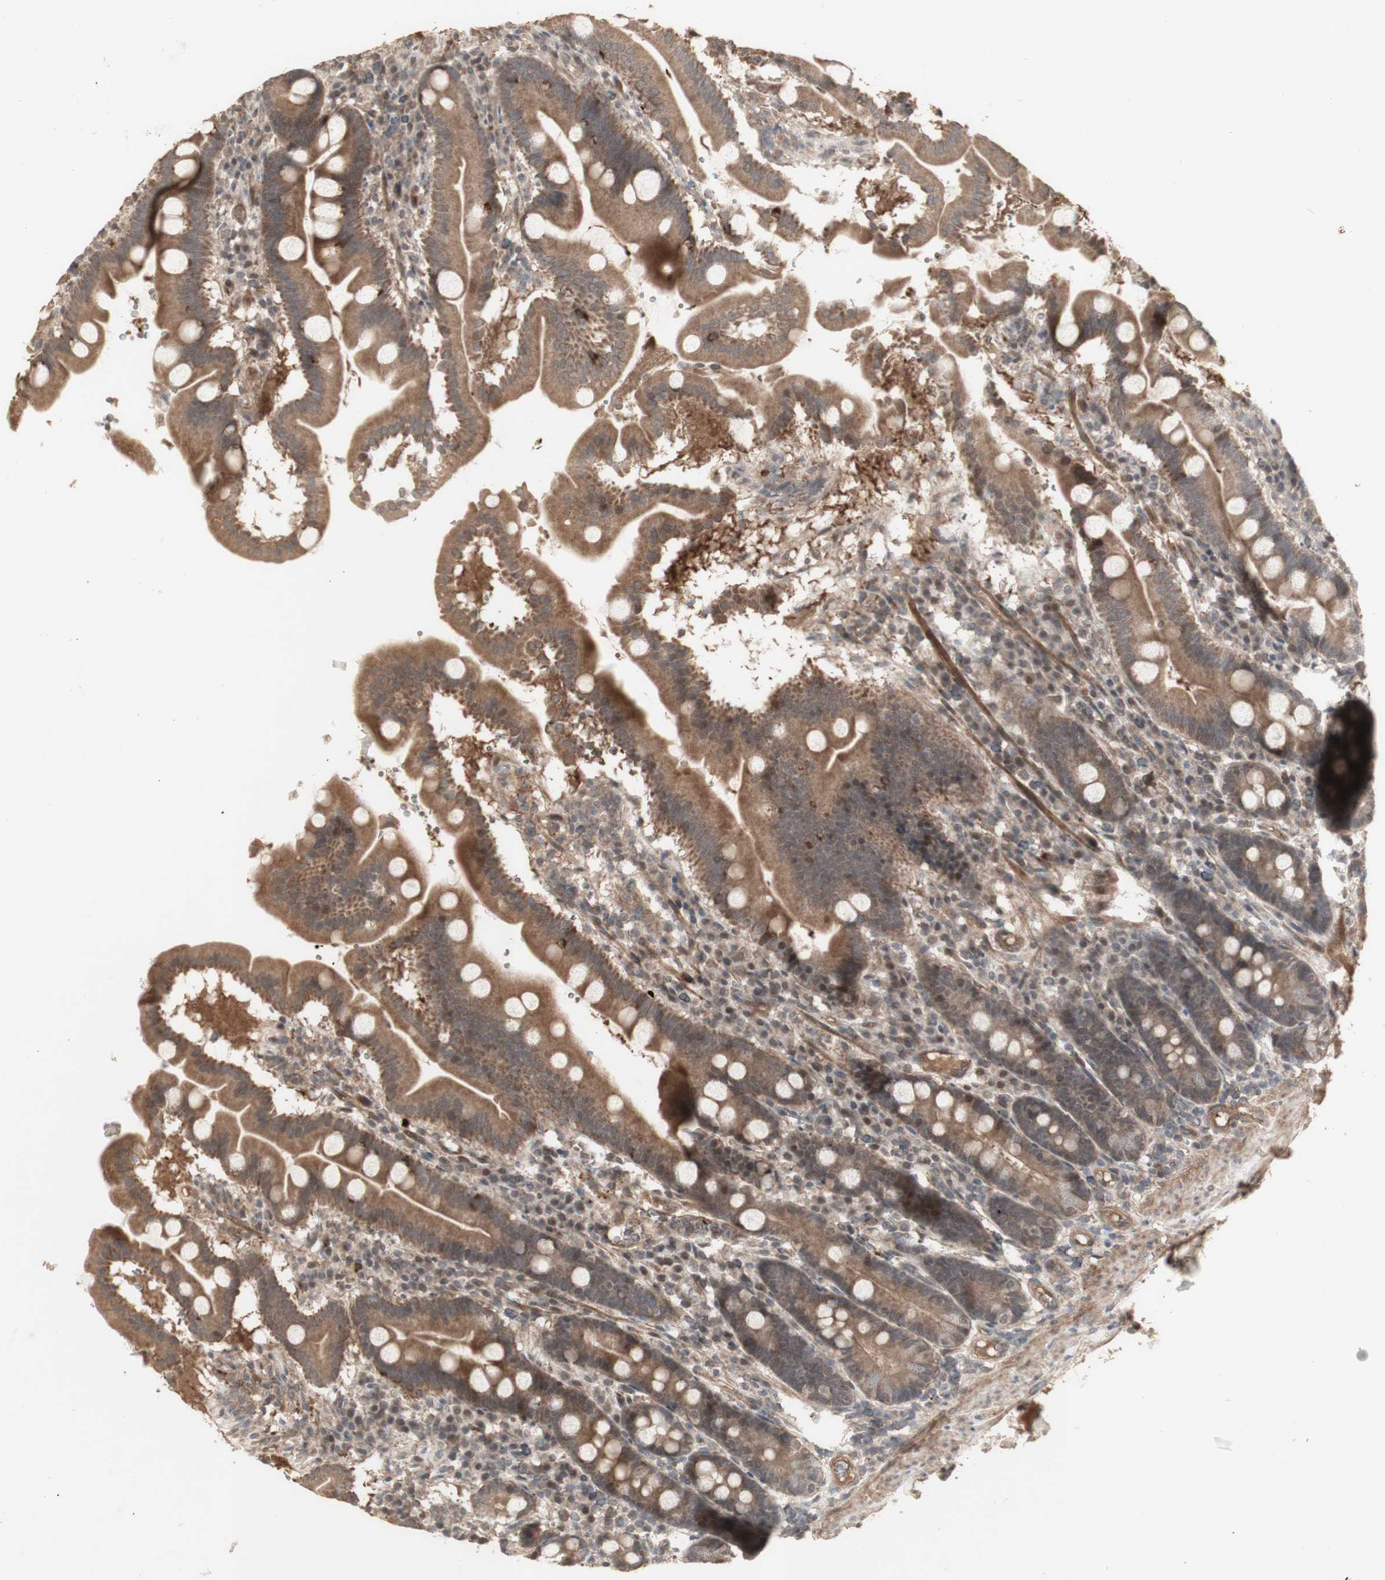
{"staining": {"intensity": "moderate", "quantity": ">75%", "location": "cytoplasmic/membranous"}, "tissue": "duodenum", "cell_type": "Glandular cells", "image_type": "normal", "snomed": [{"axis": "morphology", "description": "Normal tissue, NOS"}, {"axis": "topography", "description": "Duodenum"}], "caption": "IHC micrograph of normal human duodenum stained for a protein (brown), which exhibits medium levels of moderate cytoplasmic/membranous staining in approximately >75% of glandular cells.", "gene": "ALOX12", "patient": {"sex": "male", "age": 50}}